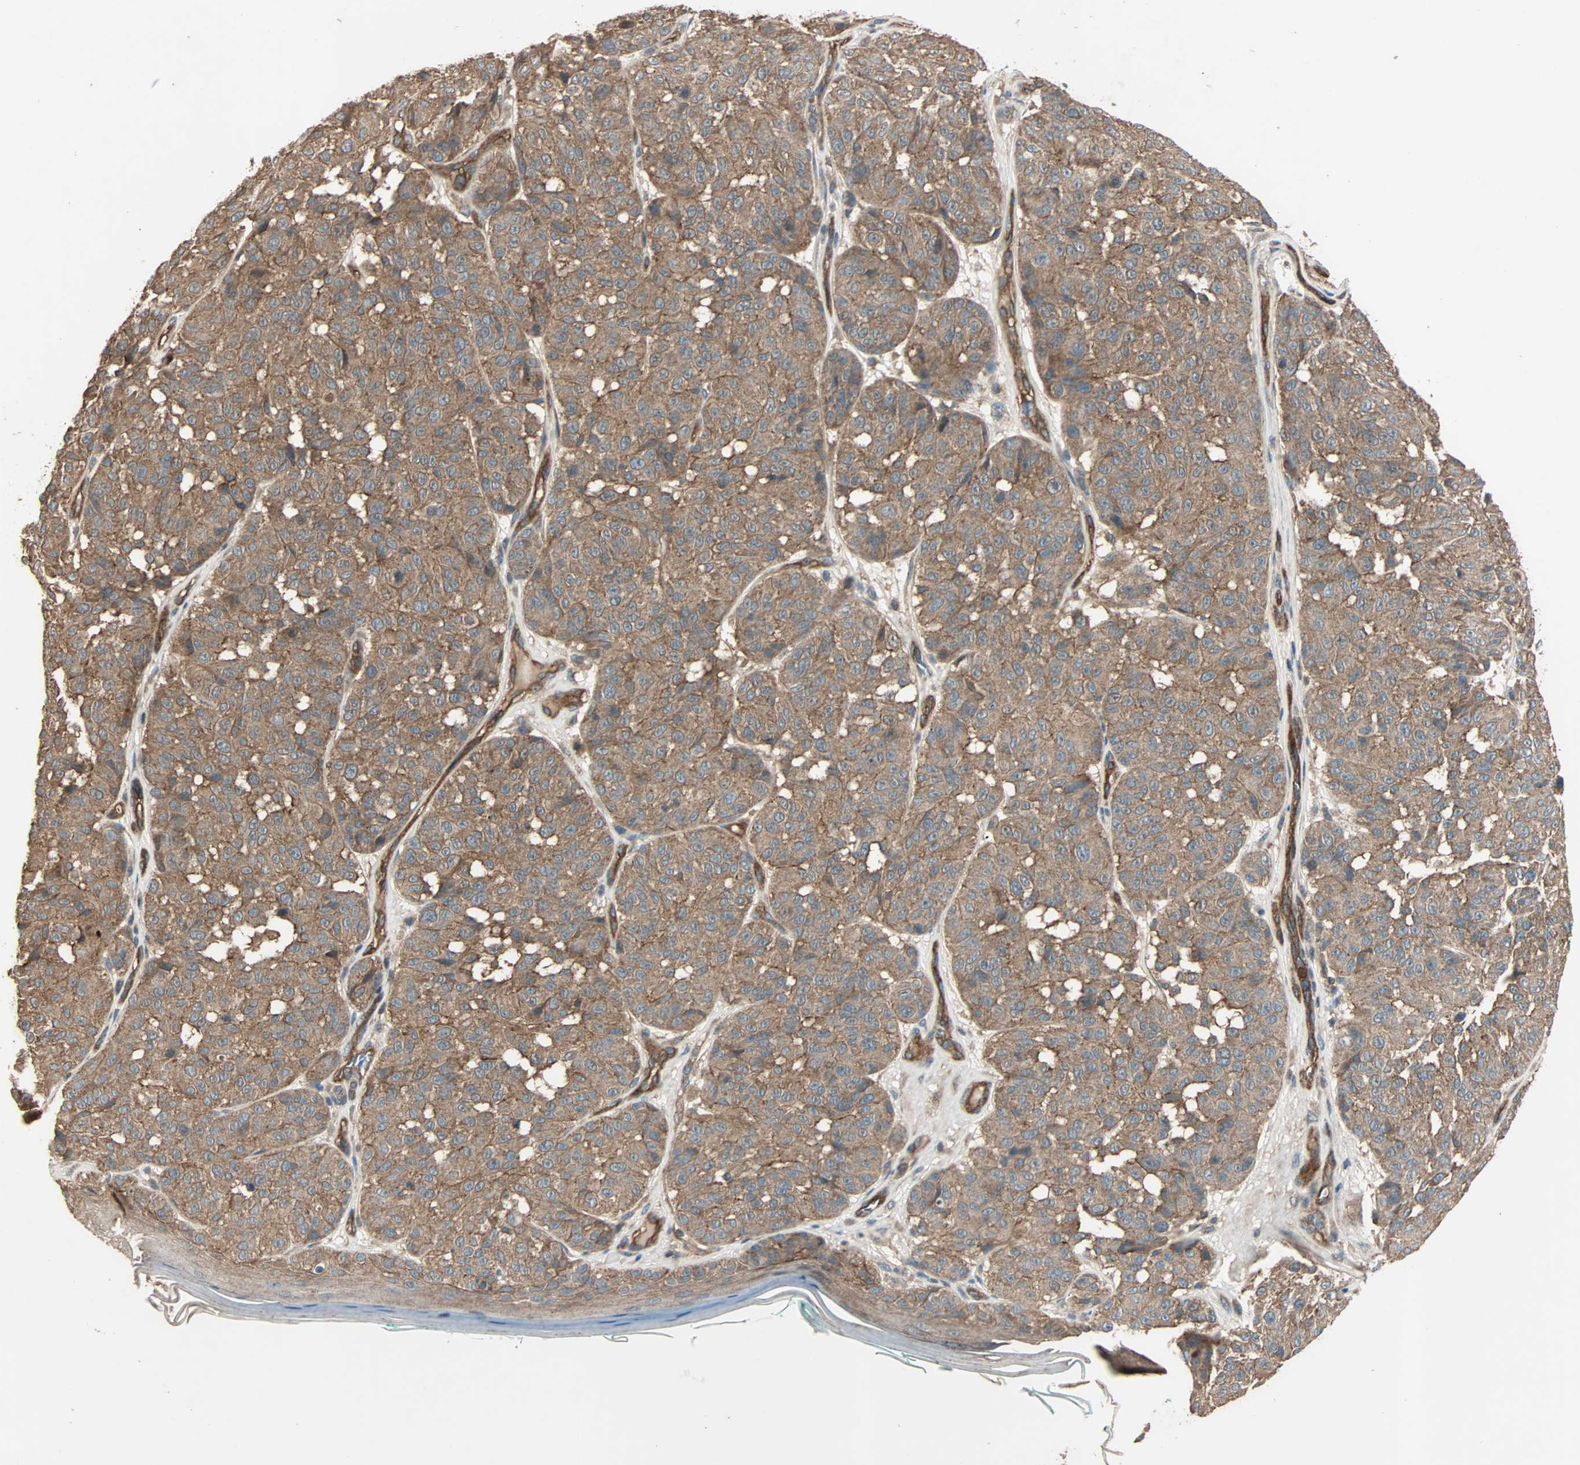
{"staining": {"intensity": "moderate", "quantity": ">75%", "location": "cytoplasmic/membranous"}, "tissue": "melanoma", "cell_type": "Tumor cells", "image_type": "cancer", "snomed": [{"axis": "morphology", "description": "Malignant melanoma, NOS"}, {"axis": "topography", "description": "Skin"}], "caption": "Immunohistochemical staining of human melanoma reveals medium levels of moderate cytoplasmic/membranous positivity in about >75% of tumor cells.", "gene": "GCK", "patient": {"sex": "female", "age": 46}}